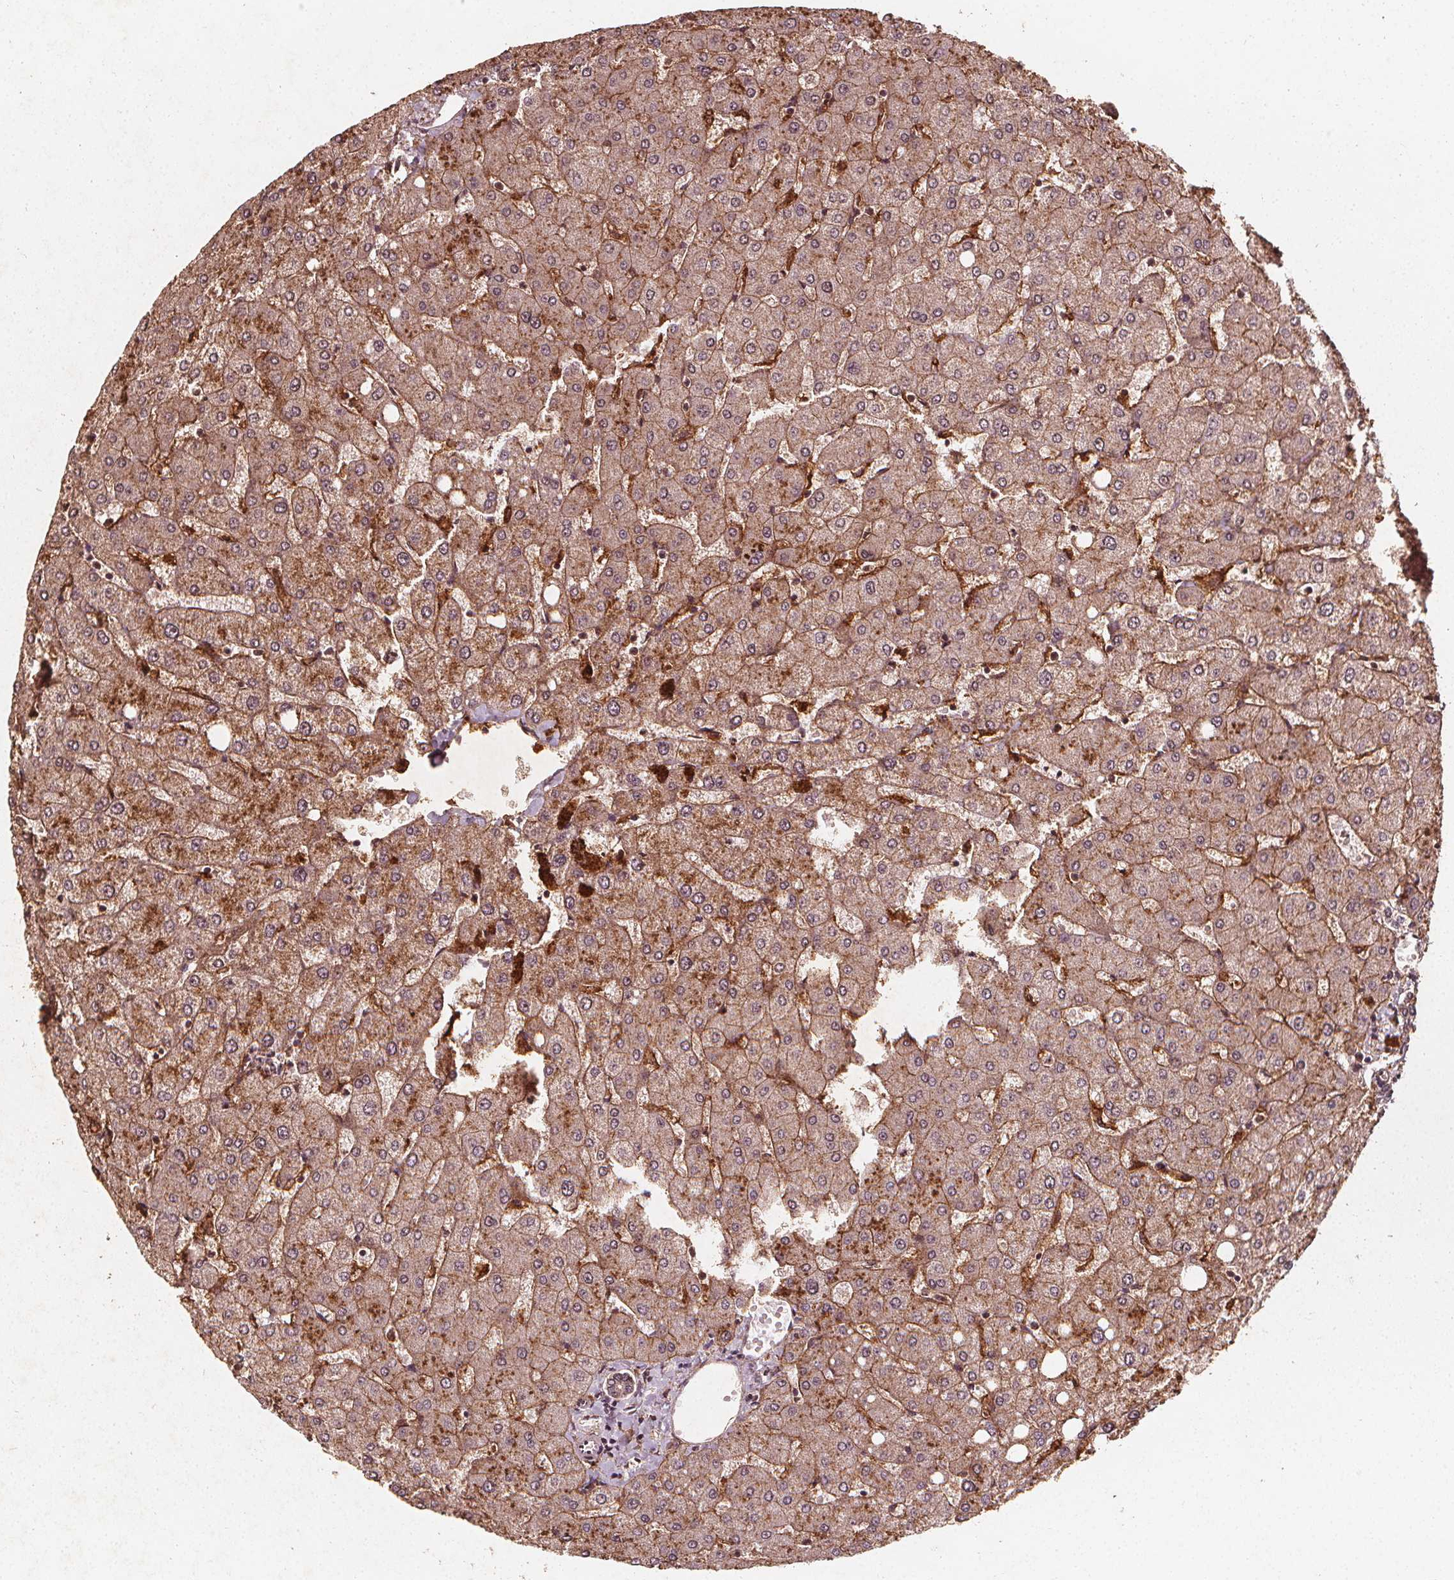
{"staining": {"intensity": "weak", "quantity": "25%-75%", "location": "cytoplasmic/membranous"}, "tissue": "liver", "cell_type": "Cholangiocytes", "image_type": "normal", "snomed": [{"axis": "morphology", "description": "Normal tissue, NOS"}, {"axis": "topography", "description": "Liver"}], "caption": "This micrograph shows IHC staining of normal liver, with low weak cytoplasmic/membranous positivity in about 25%-75% of cholangiocytes.", "gene": "ABCA1", "patient": {"sex": "female", "age": 54}}